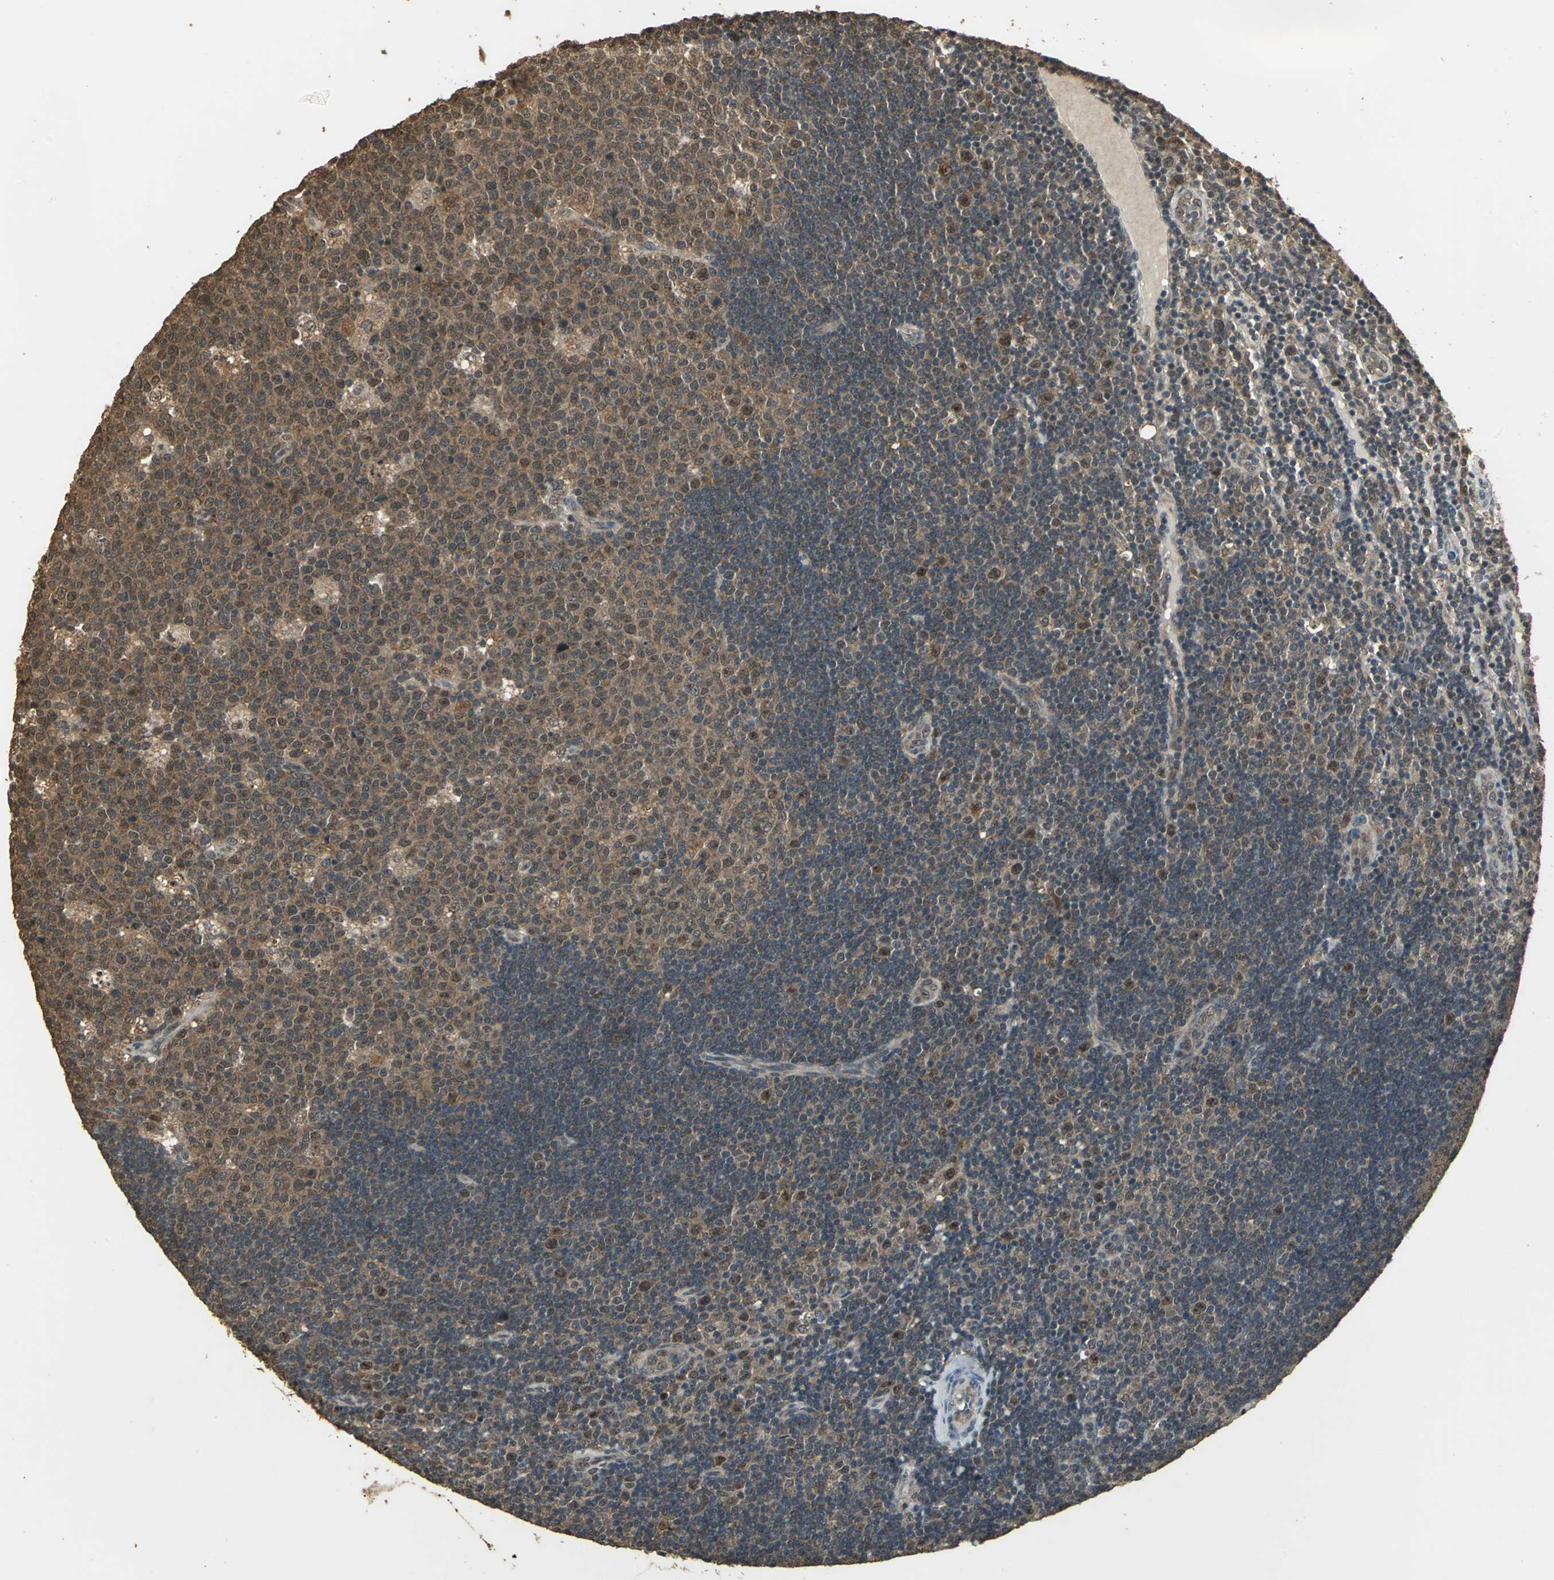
{"staining": {"intensity": "moderate", "quantity": "<25%", "location": "cytoplasmic/membranous,nuclear"}, "tissue": "lymph node", "cell_type": "Germinal center cells", "image_type": "normal", "snomed": [{"axis": "morphology", "description": "Normal tissue, NOS"}, {"axis": "topography", "description": "Lymph node"}, {"axis": "topography", "description": "Salivary gland"}], "caption": "IHC histopathology image of unremarkable lymph node: lymph node stained using IHC shows low levels of moderate protein expression localized specifically in the cytoplasmic/membranous,nuclear of germinal center cells, appearing as a cytoplasmic/membranous,nuclear brown color.", "gene": "UCHL5", "patient": {"sex": "male", "age": 8}}